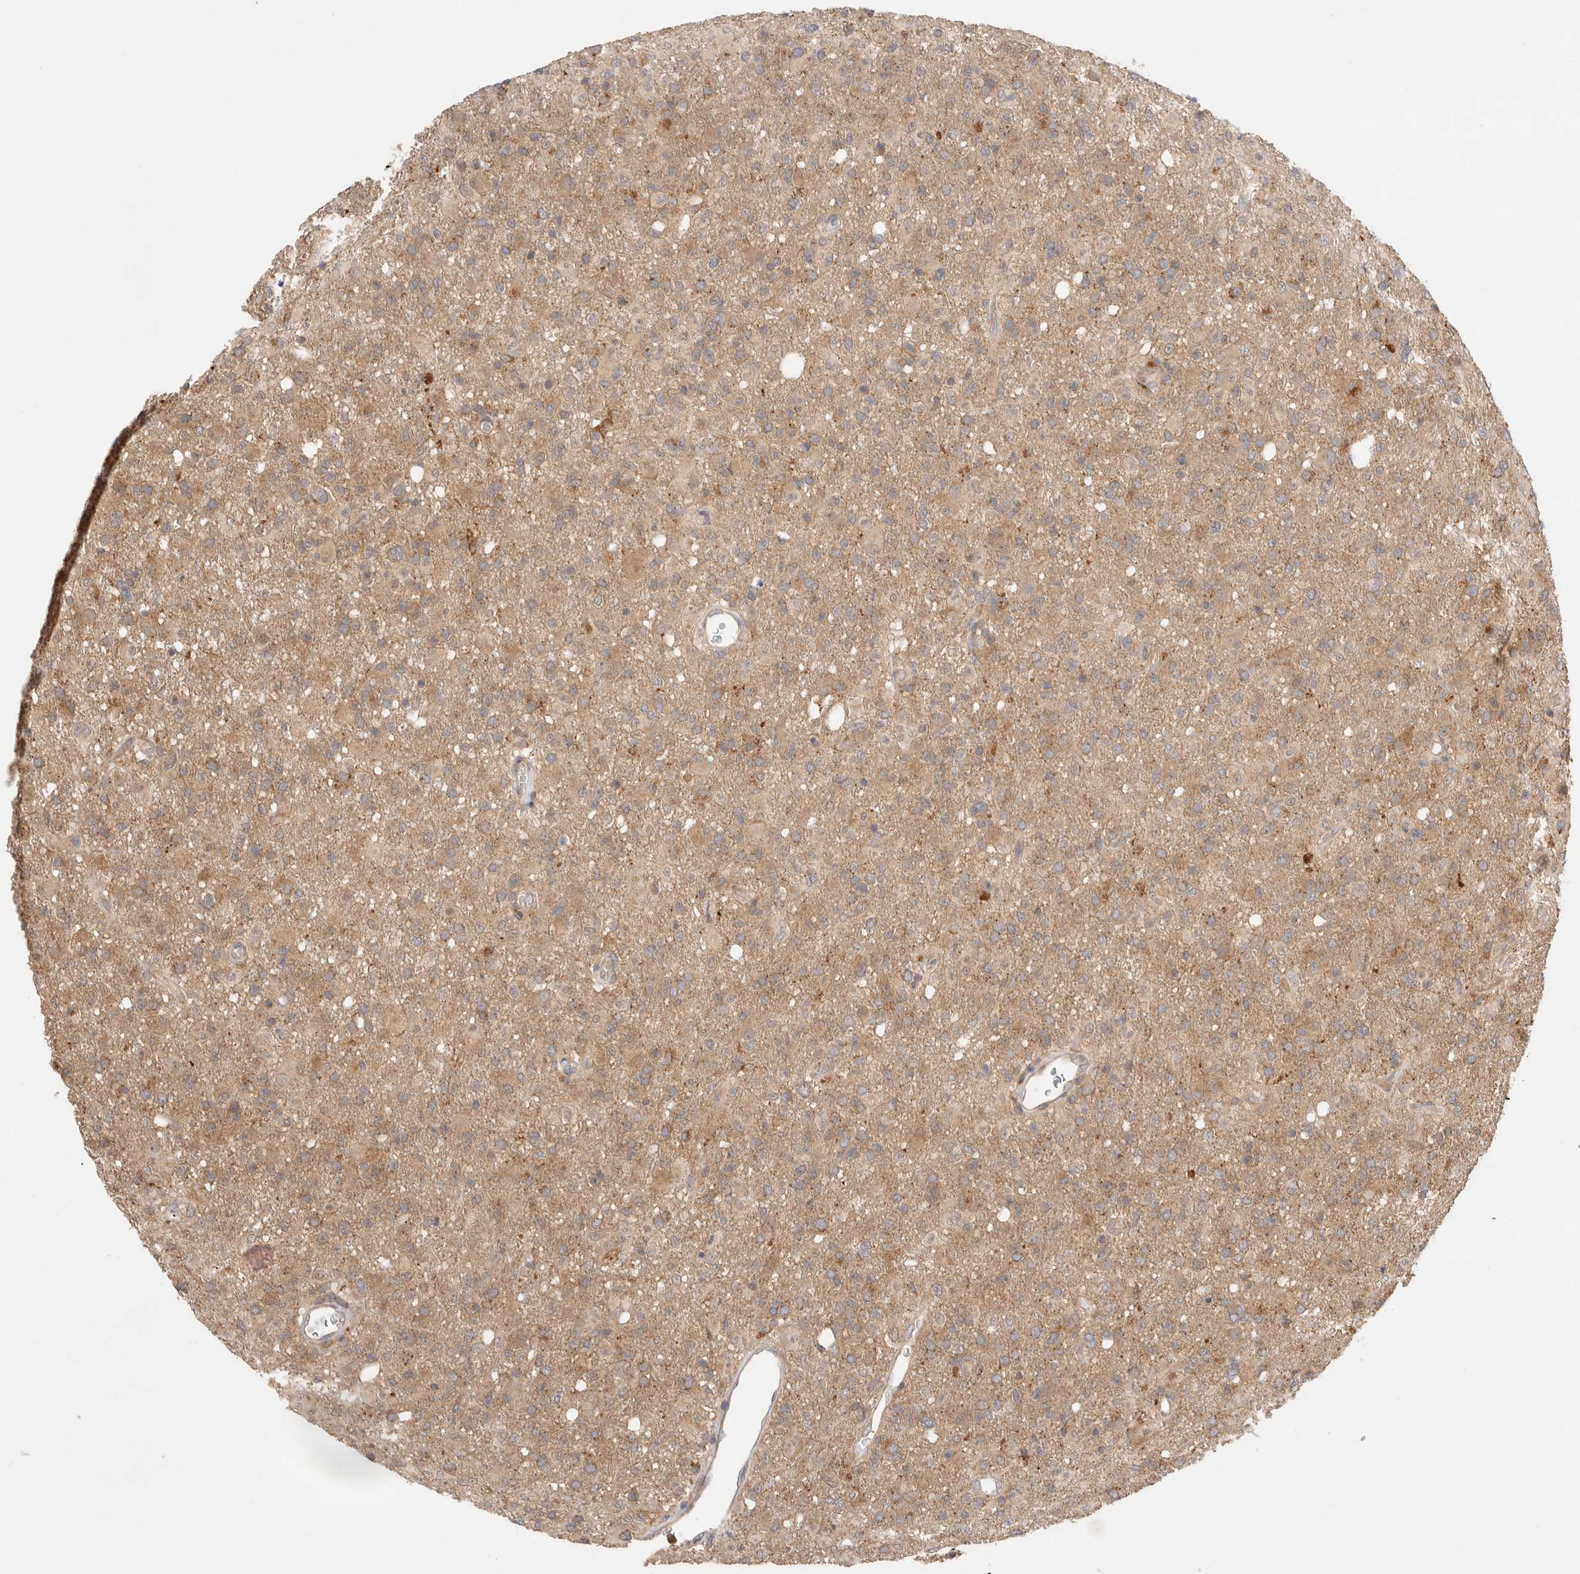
{"staining": {"intensity": "weak", "quantity": ">75%", "location": "cytoplasmic/membranous"}, "tissue": "glioma", "cell_type": "Tumor cells", "image_type": "cancer", "snomed": [{"axis": "morphology", "description": "Glioma, malignant, High grade"}, {"axis": "topography", "description": "Brain"}], "caption": "There is low levels of weak cytoplasmic/membranous positivity in tumor cells of high-grade glioma (malignant), as demonstrated by immunohistochemical staining (brown color).", "gene": "VPS28", "patient": {"sex": "female", "age": 57}}